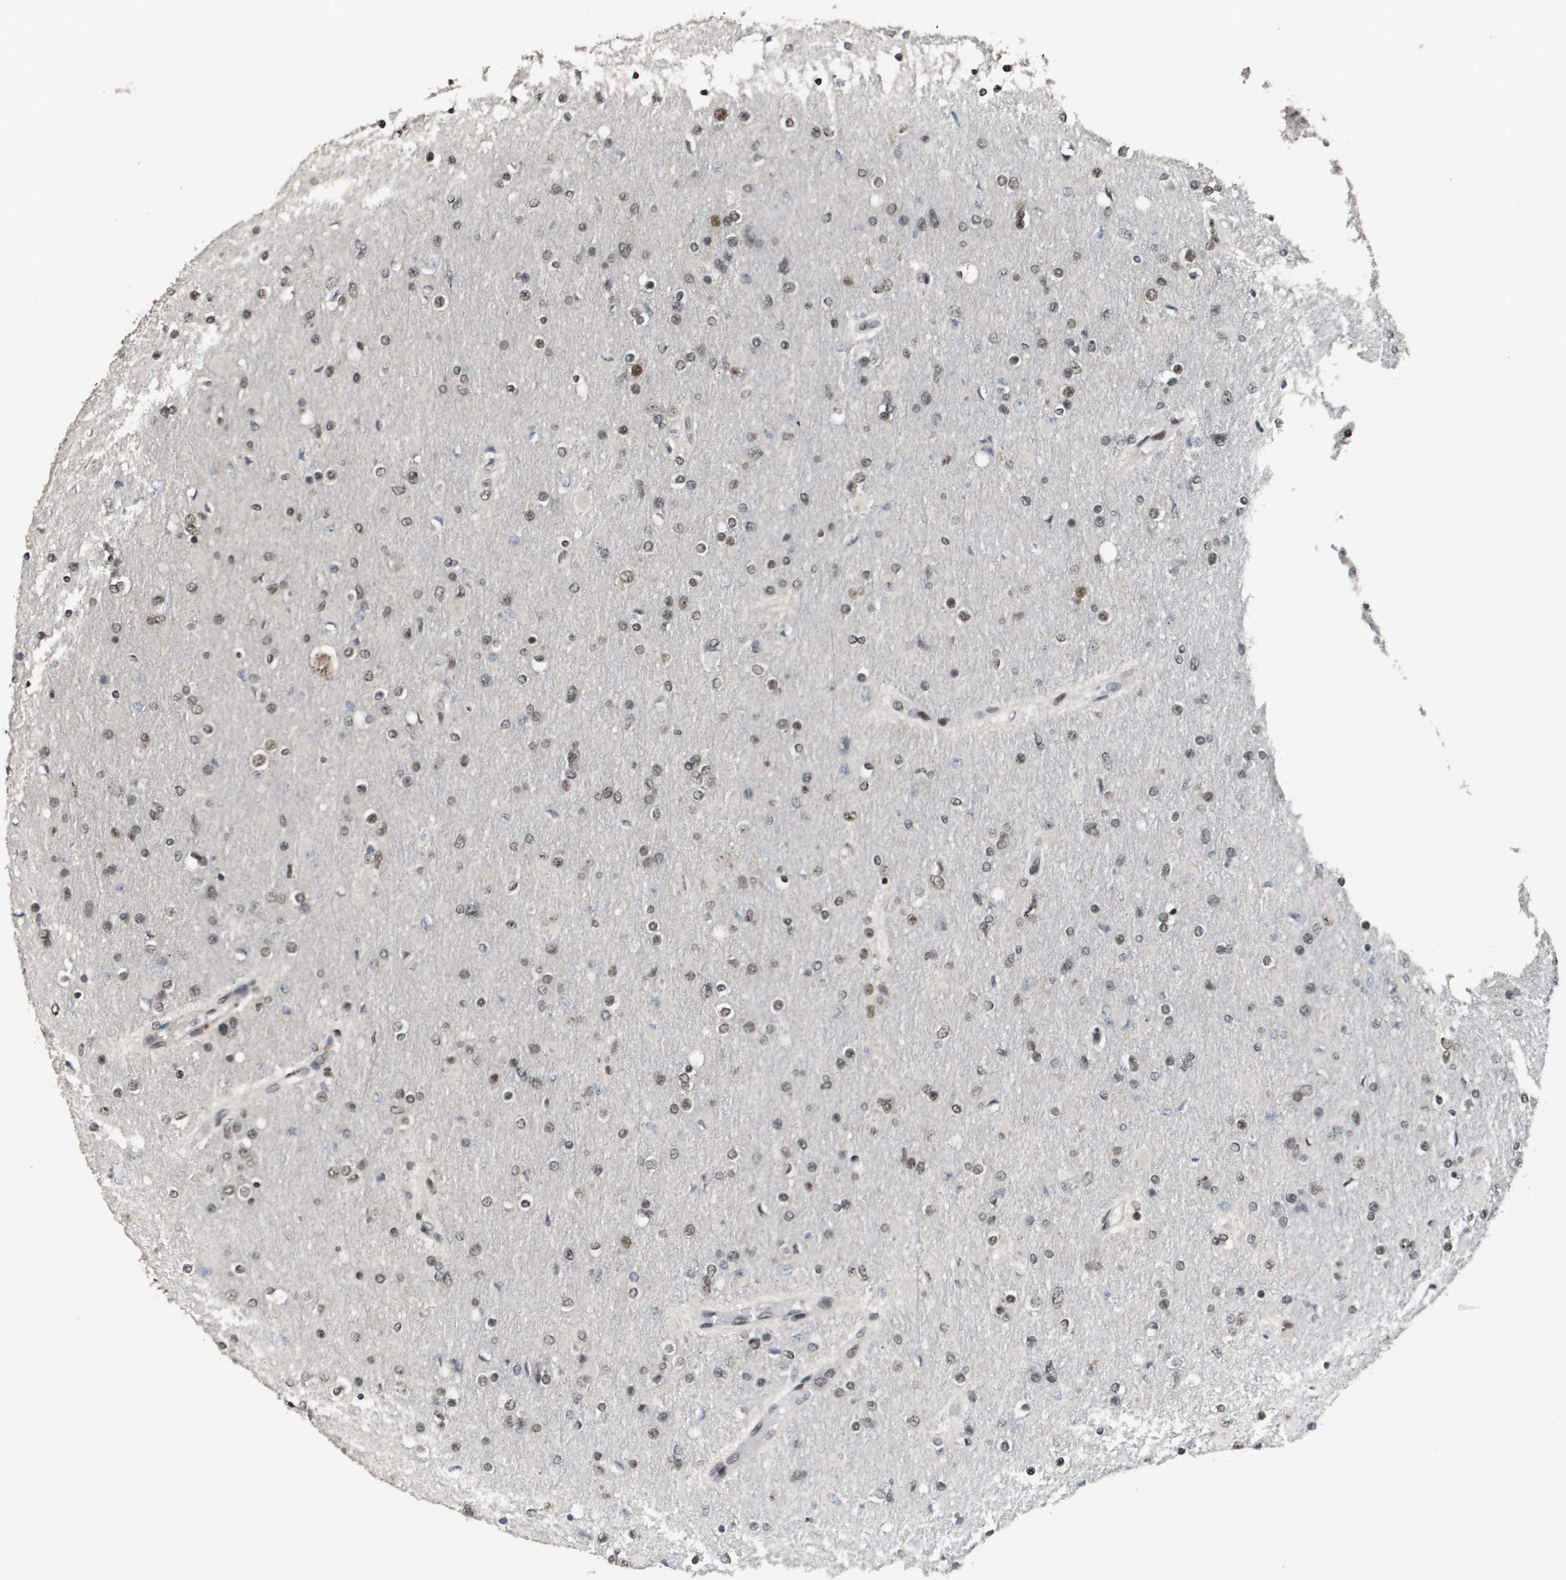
{"staining": {"intensity": "weak", "quantity": ">75%", "location": "nuclear"}, "tissue": "glioma", "cell_type": "Tumor cells", "image_type": "cancer", "snomed": [{"axis": "morphology", "description": "Glioma, malignant, High grade"}, {"axis": "topography", "description": "Cerebral cortex"}], "caption": "This image displays immunohistochemistry staining of human malignant glioma (high-grade), with low weak nuclear positivity in about >75% of tumor cells.", "gene": "KAT5", "patient": {"sex": "female", "age": 36}}